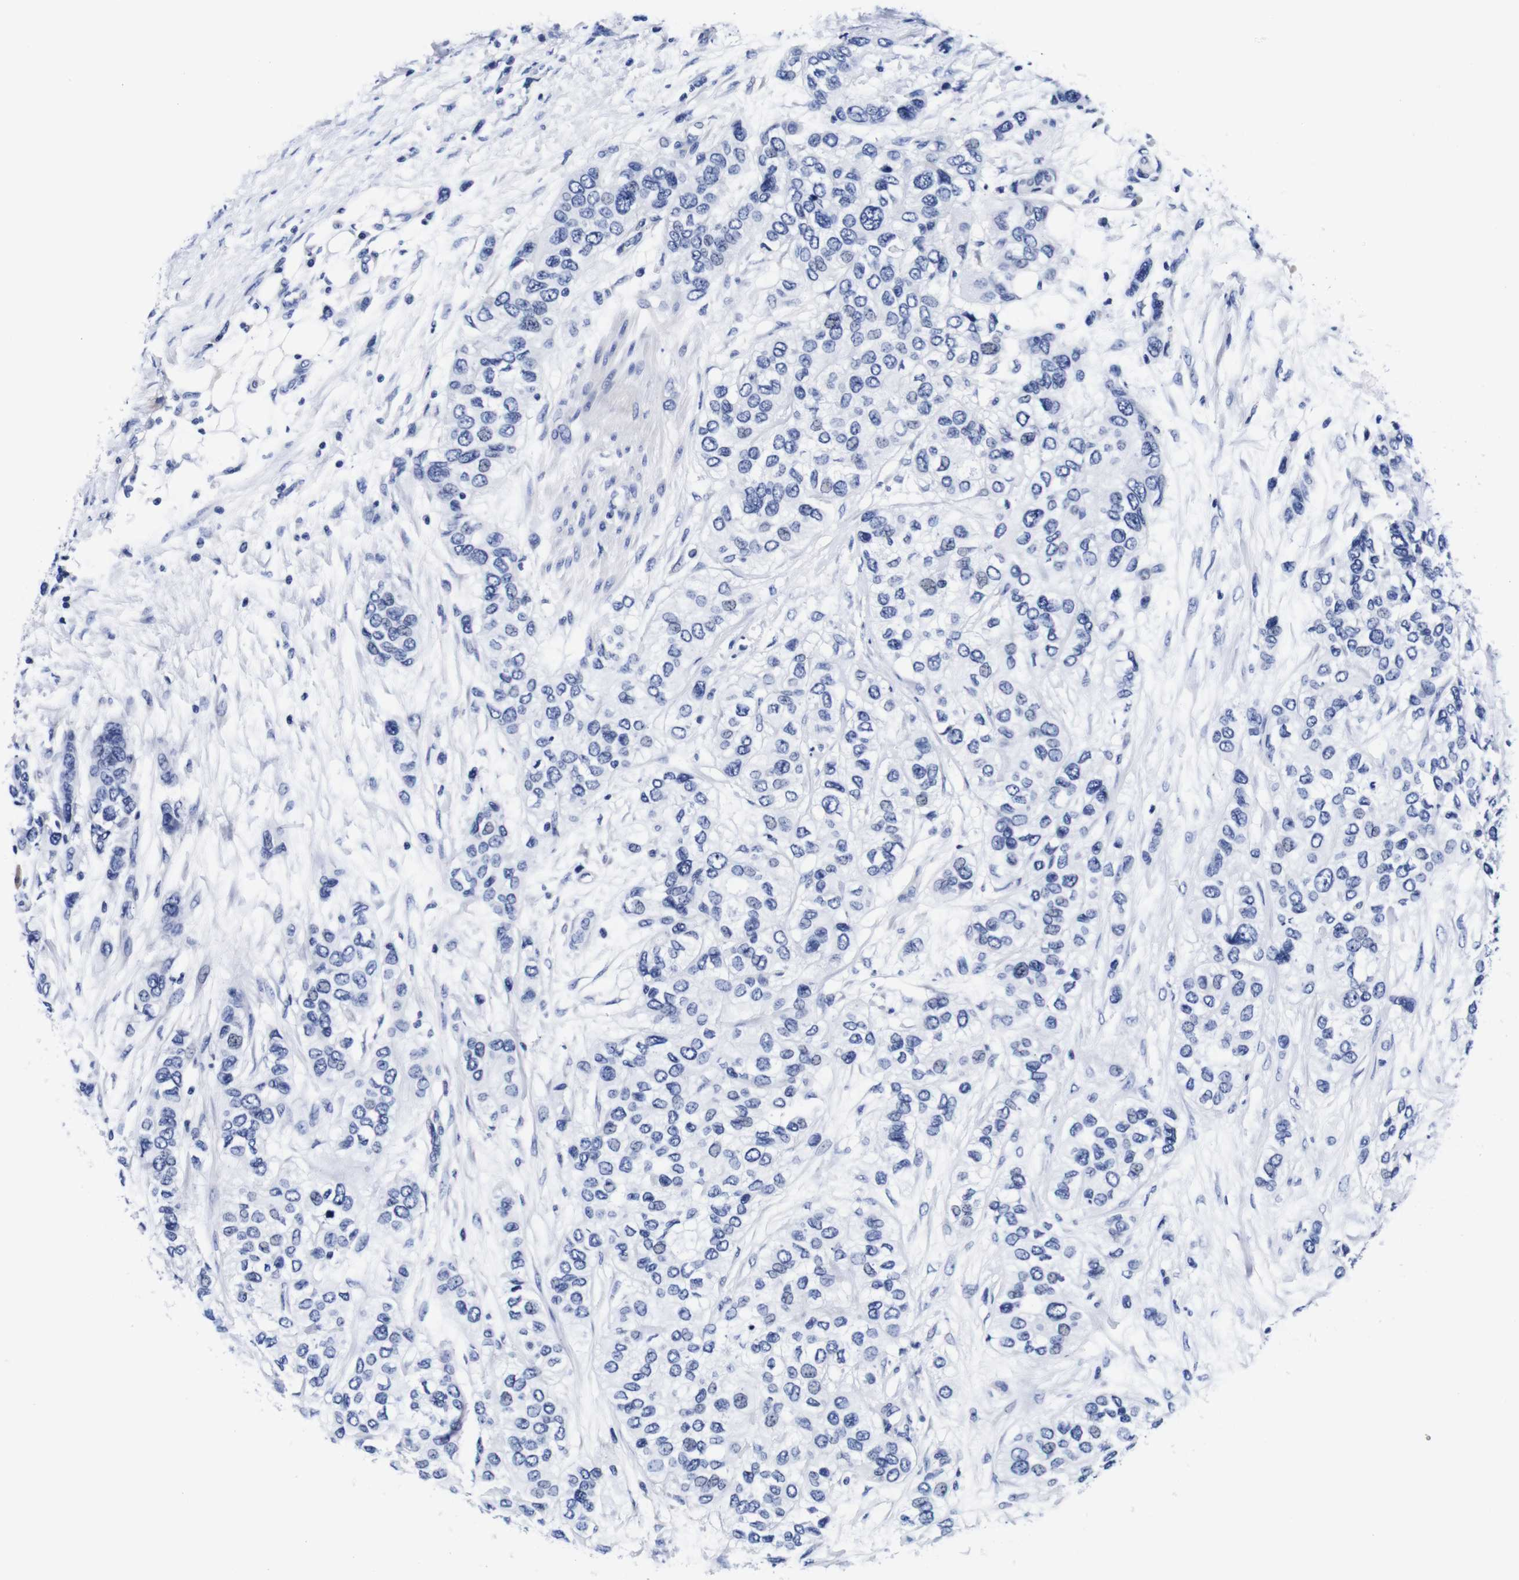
{"staining": {"intensity": "negative", "quantity": "none", "location": "none"}, "tissue": "urothelial cancer", "cell_type": "Tumor cells", "image_type": "cancer", "snomed": [{"axis": "morphology", "description": "Urothelial carcinoma, High grade"}, {"axis": "topography", "description": "Urinary bladder"}], "caption": "Immunohistochemistry of urothelial cancer displays no staining in tumor cells. (DAB IHC, high magnification).", "gene": "CLEC4G", "patient": {"sex": "female", "age": 56}}